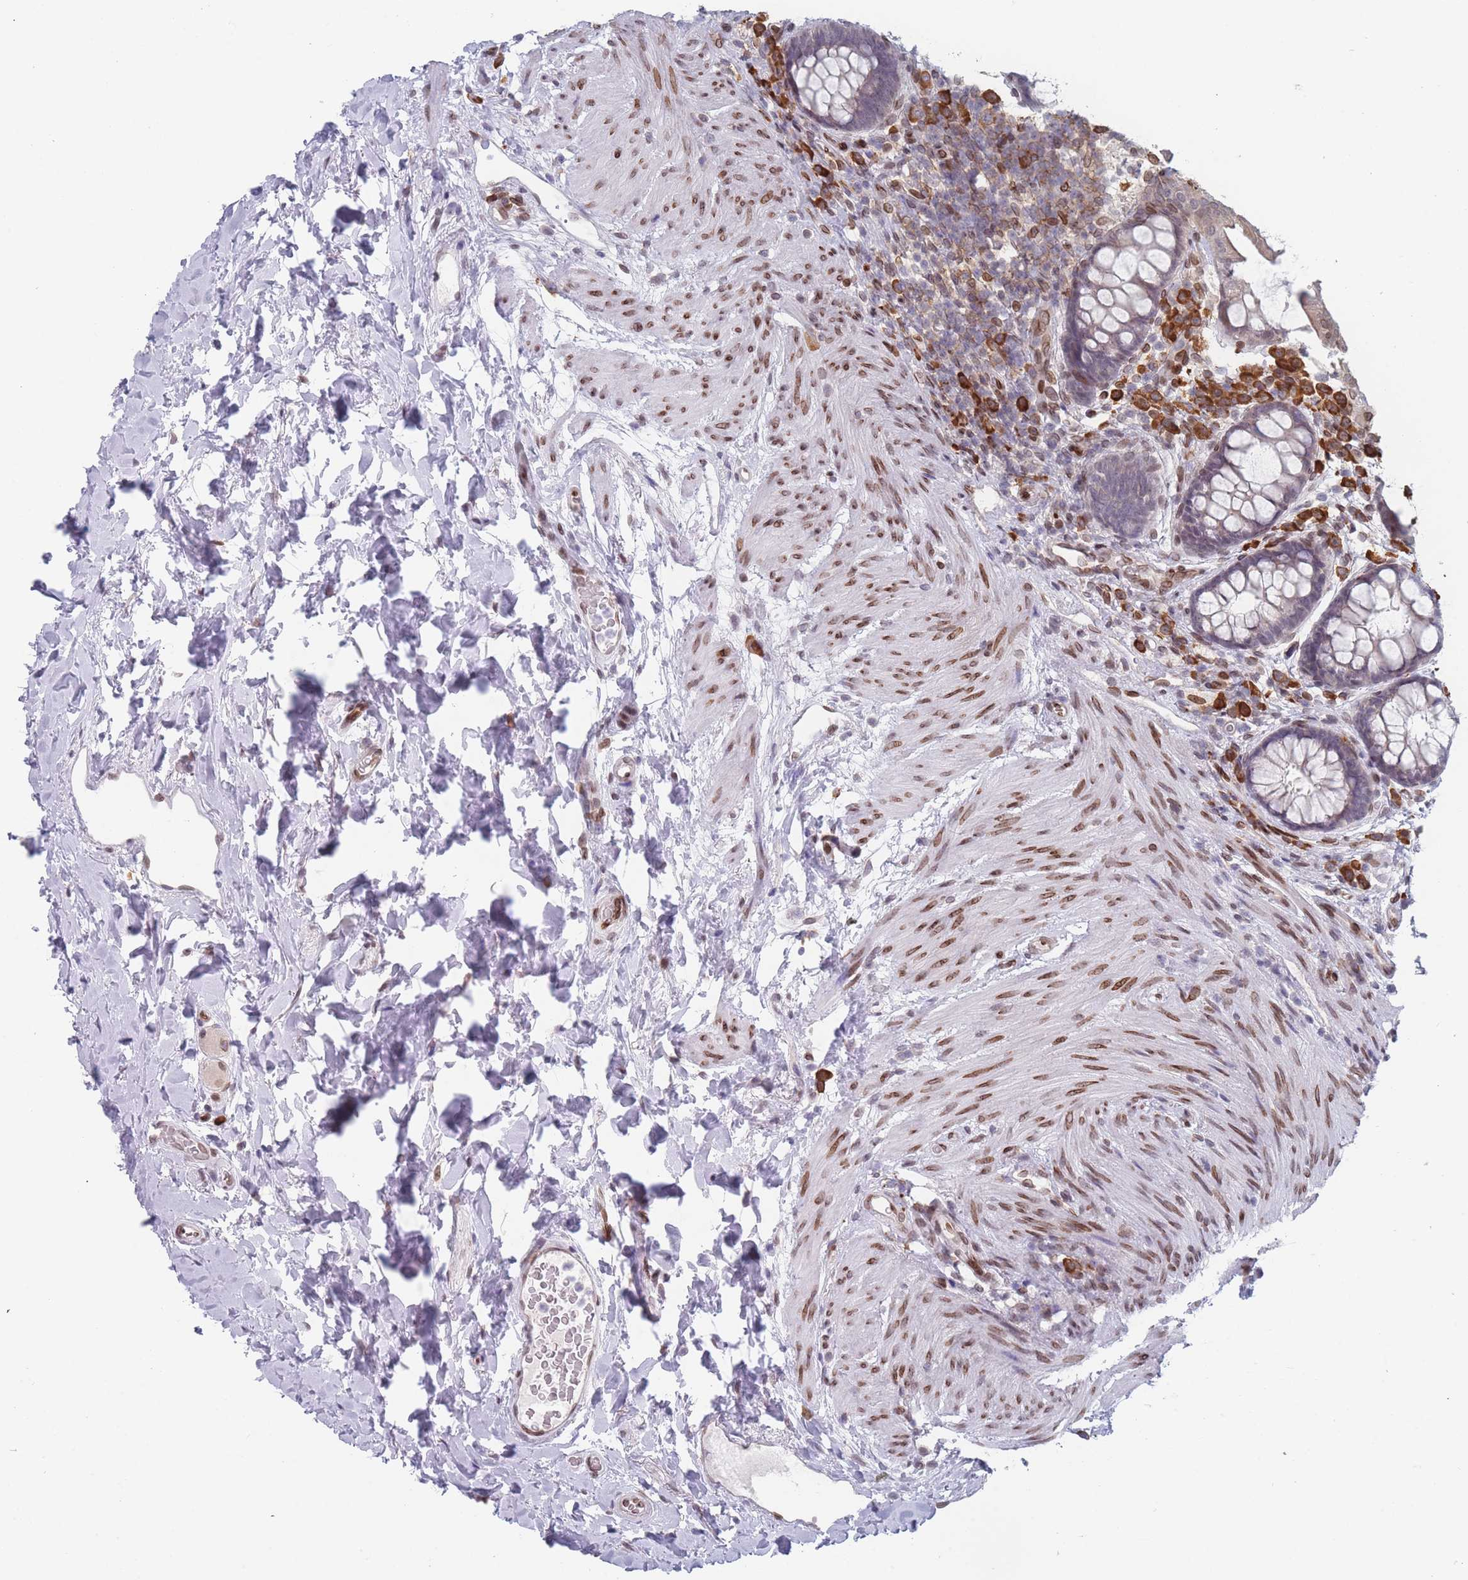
{"staining": {"intensity": "moderate", "quantity": "<25%", "location": "nuclear"}, "tissue": "rectum", "cell_type": "Glandular cells", "image_type": "normal", "snomed": [{"axis": "morphology", "description": "Normal tissue, NOS"}, {"axis": "topography", "description": "Rectum"}, {"axis": "topography", "description": "Peripheral nerve tissue"}], "caption": "The immunohistochemical stain highlights moderate nuclear expression in glandular cells of normal rectum. (IHC, brightfield microscopy, high magnification).", "gene": "ZBTB1", "patient": {"sex": "female", "age": 69}}